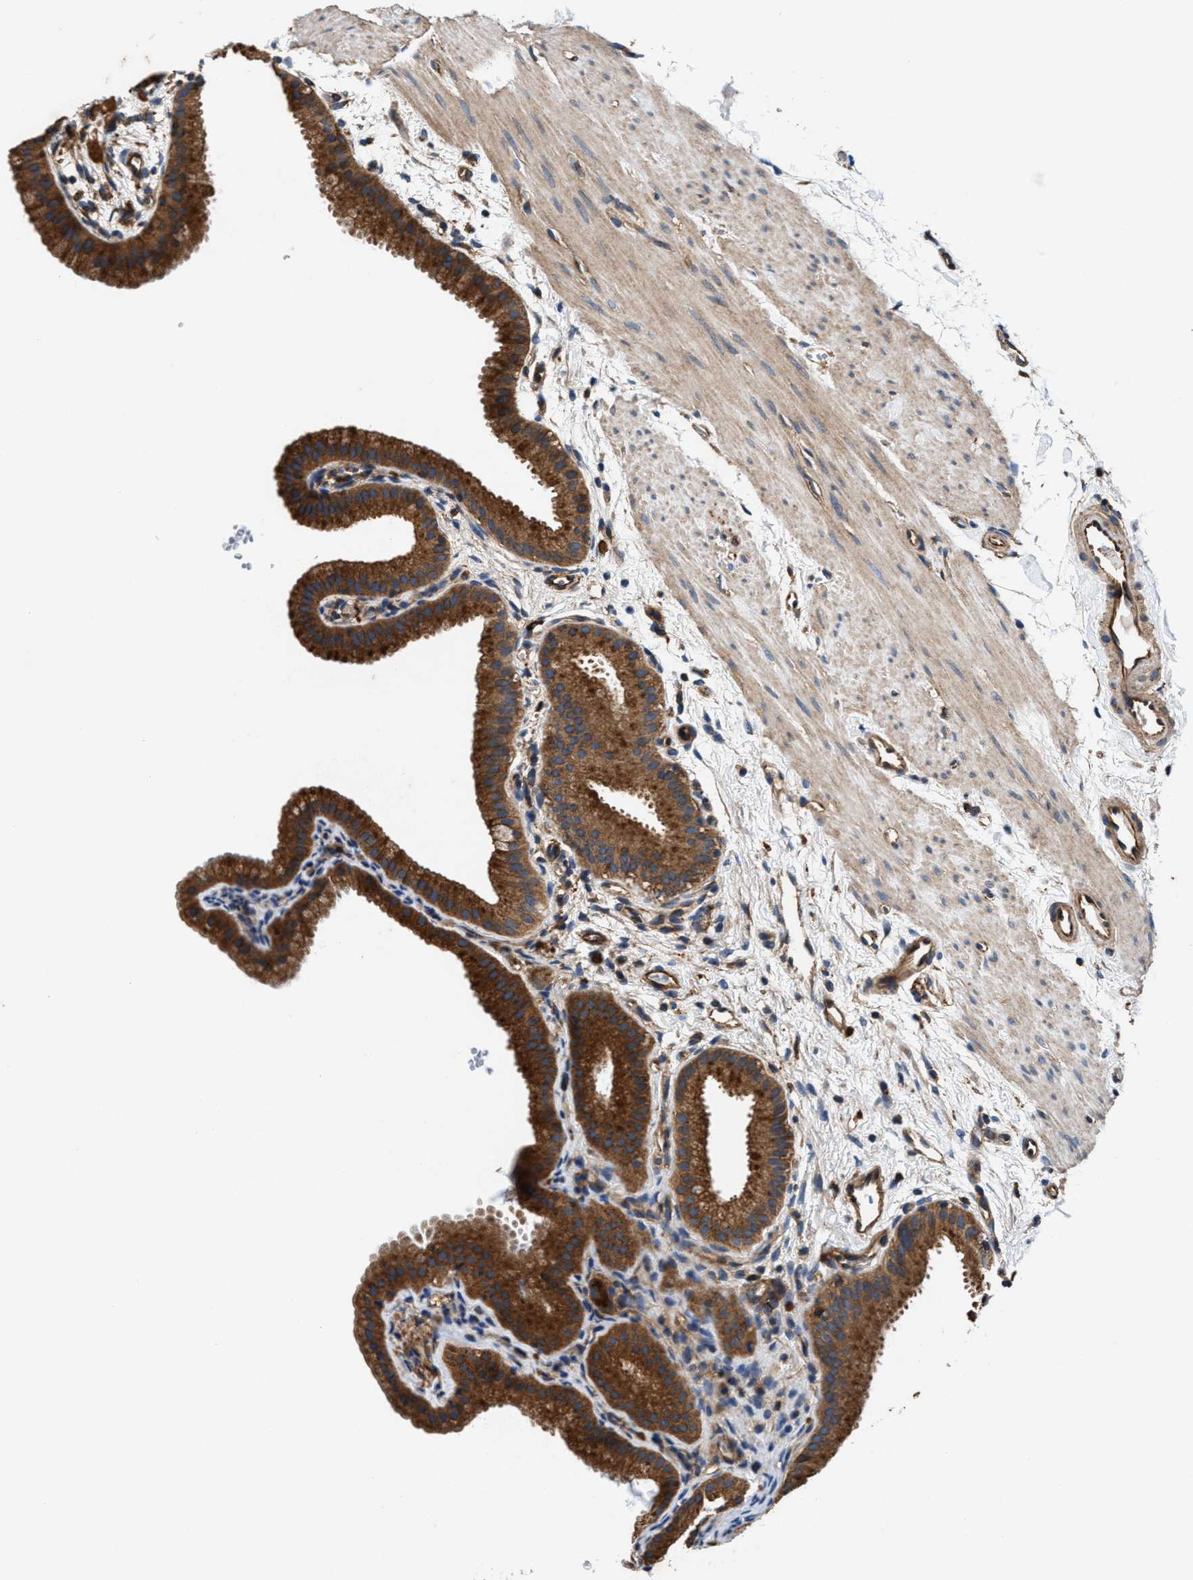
{"staining": {"intensity": "strong", "quantity": ">75%", "location": "cytoplasmic/membranous"}, "tissue": "gallbladder", "cell_type": "Glandular cells", "image_type": "normal", "snomed": [{"axis": "morphology", "description": "Normal tissue, NOS"}, {"axis": "topography", "description": "Gallbladder"}], "caption": "Brown immunohistochemical staining in normal gallbladder reveals strong cytoplasmic/membranous positivity in about >75% of glandular cells. (DAB = brown stain, brightfield microscopy at high magnification).", "gene": "PPP1R9B", "patient": {"sex": "female", "age": 64}}